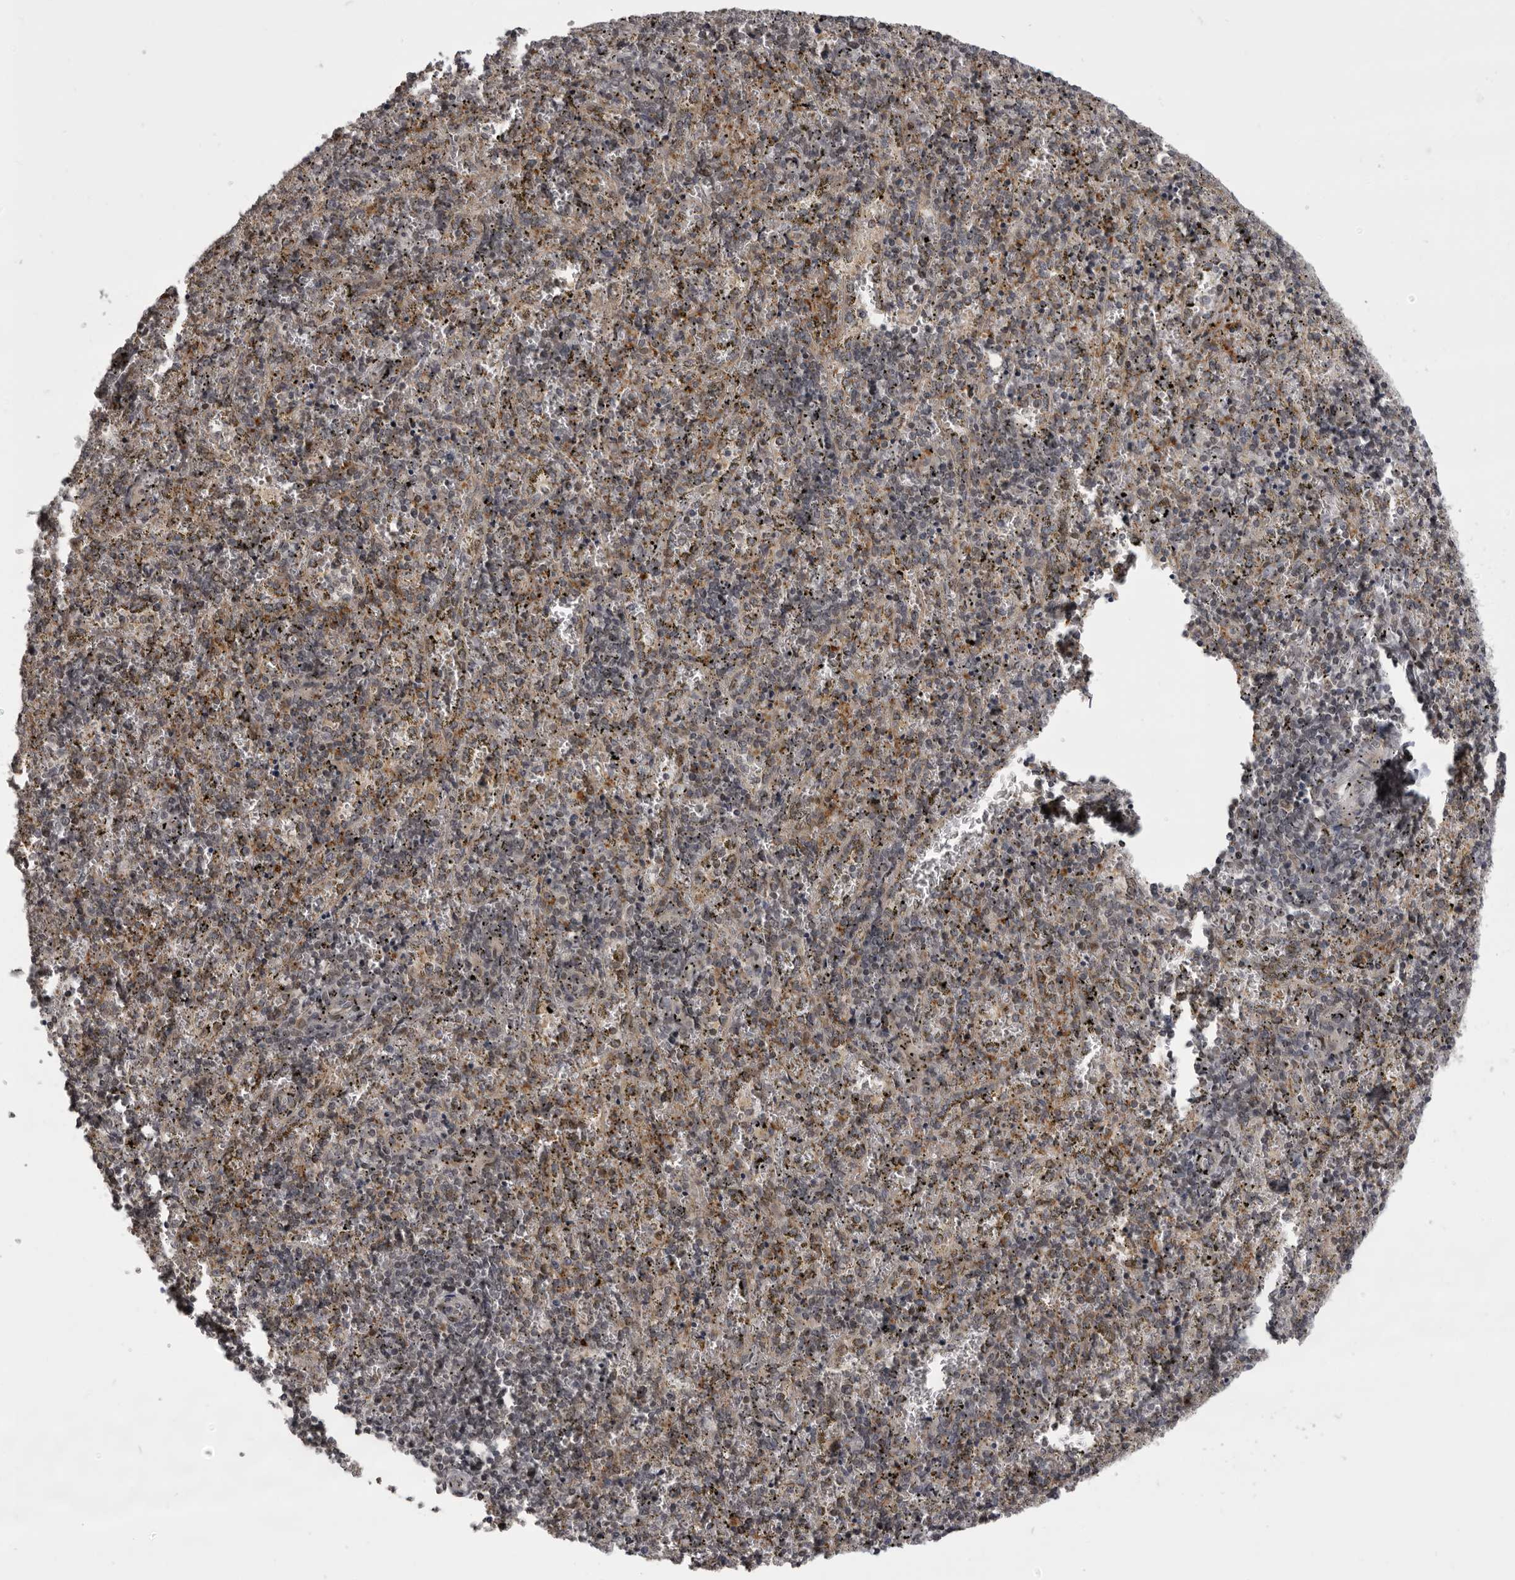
{"staining": {"intensity": "weak", "quantity": "<25%", "location": "nuclear"}, "tissue": "spleen", "cell_type": "Cells in red pulp", "image_type": "normal", "snomed": [{"axis": "morphology", "description": "Normal tissue, NOS"}, {"axis": "topography", "description": "Spleen"}], "caption": "High power microscopy micrograph of an immunohistochemistry histopathology image of normal spleen, revealing no significant expression in cells in red pulp.", "gene": "C1orf109", "patient": {"sex": "male", "age": 11}}